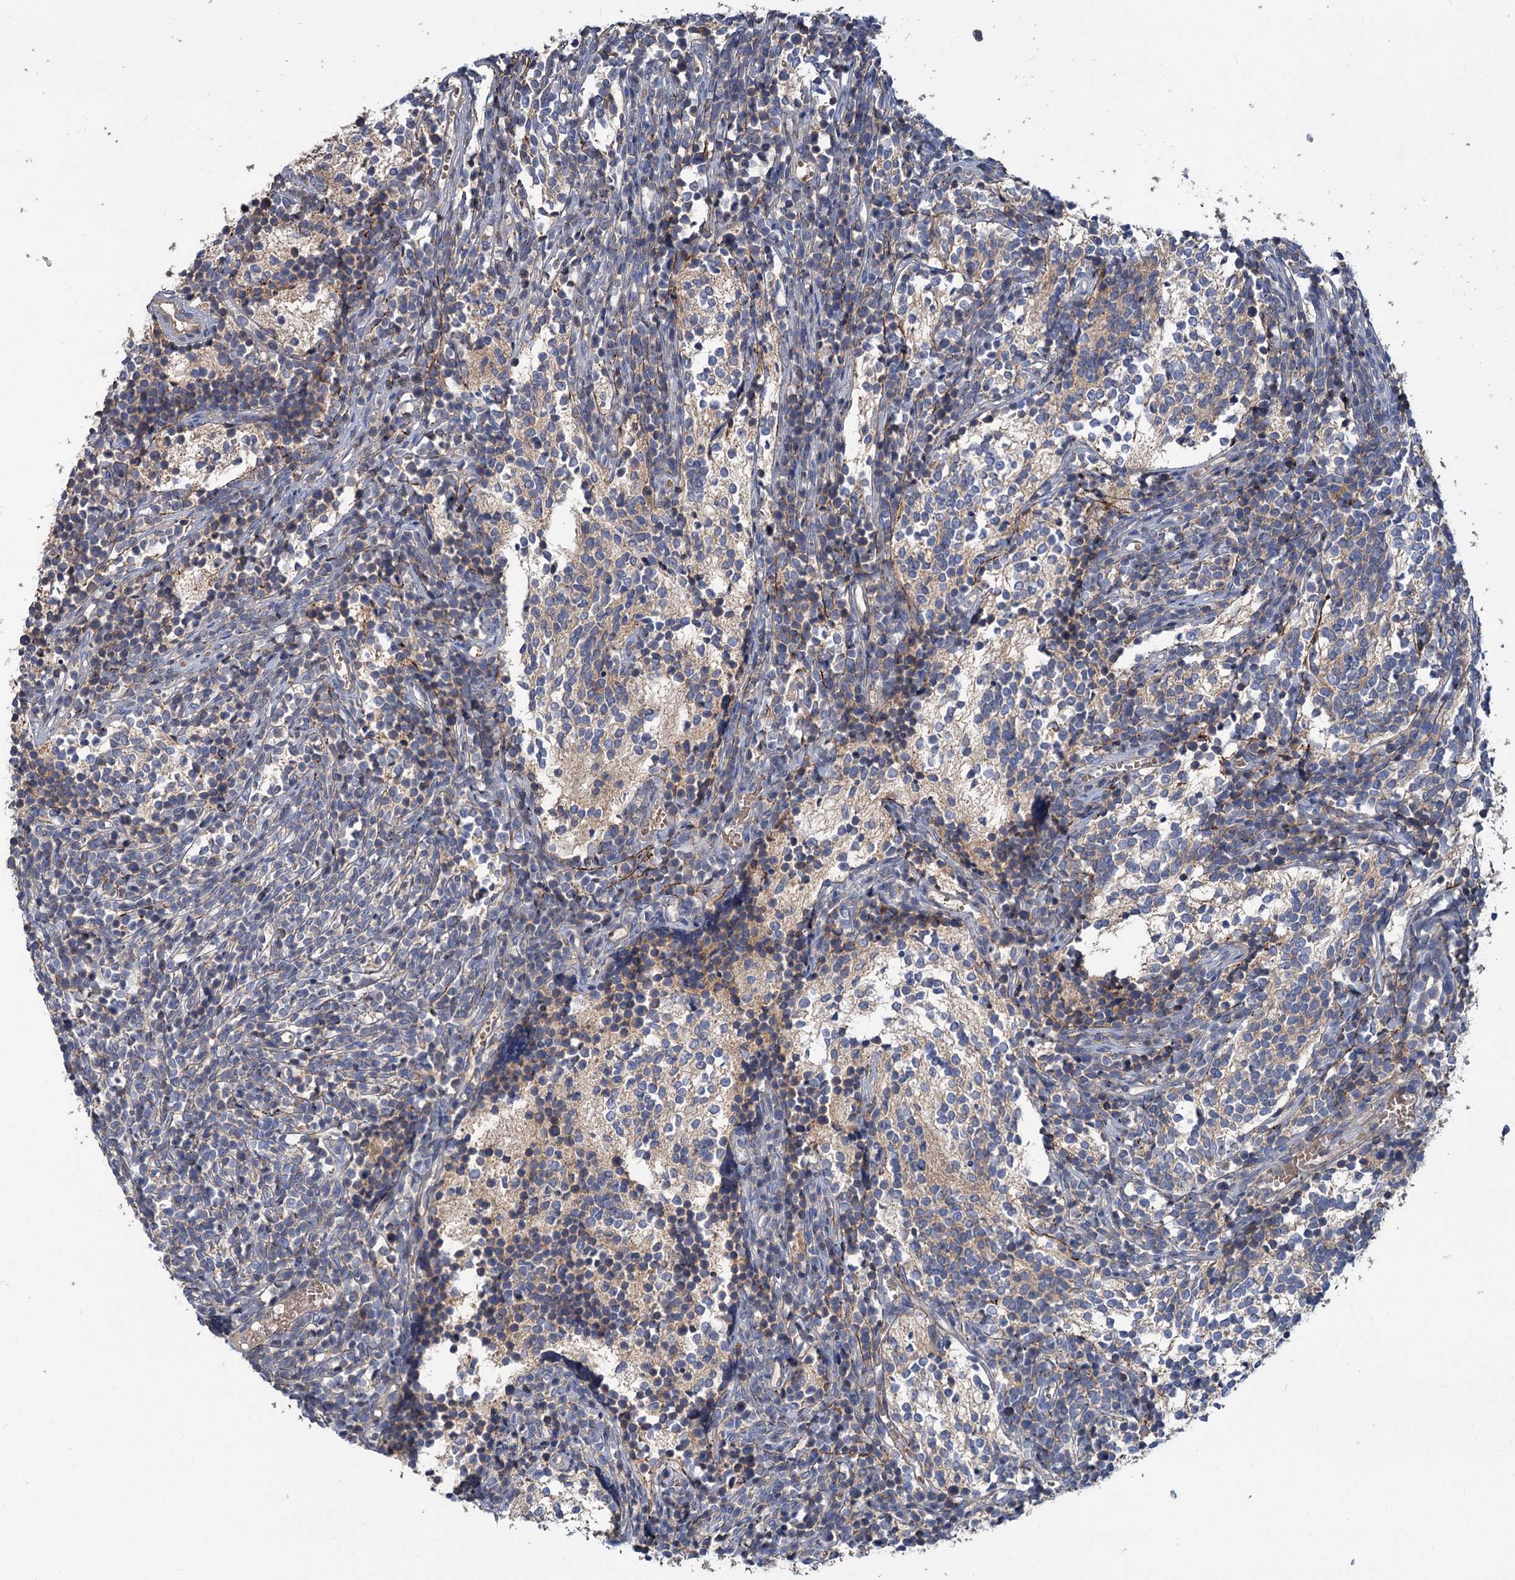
{"staining": {"intensity": "negative", "quantity": "none", "location": "none"}, "tissue": "glioma", "cell_type": "Tumor cells", "image_type": "cancer", "snomed": [{"axis": "morphology", "description": "Glioma, malignant, Low grade"}, {"axis": "topography", "description": "Brain"}], "caption": "A high-resolution micrograph shows immunohistochemistry (IHC) staining of glioma, which demonstrates no significant expression in tumor cells. (DAB (3,3'-diaminobenzidine) immunohistochemistry with hematoxylin counter stain).", "gene": "URAD", "patient": {"sex": "female", "age": 1}}